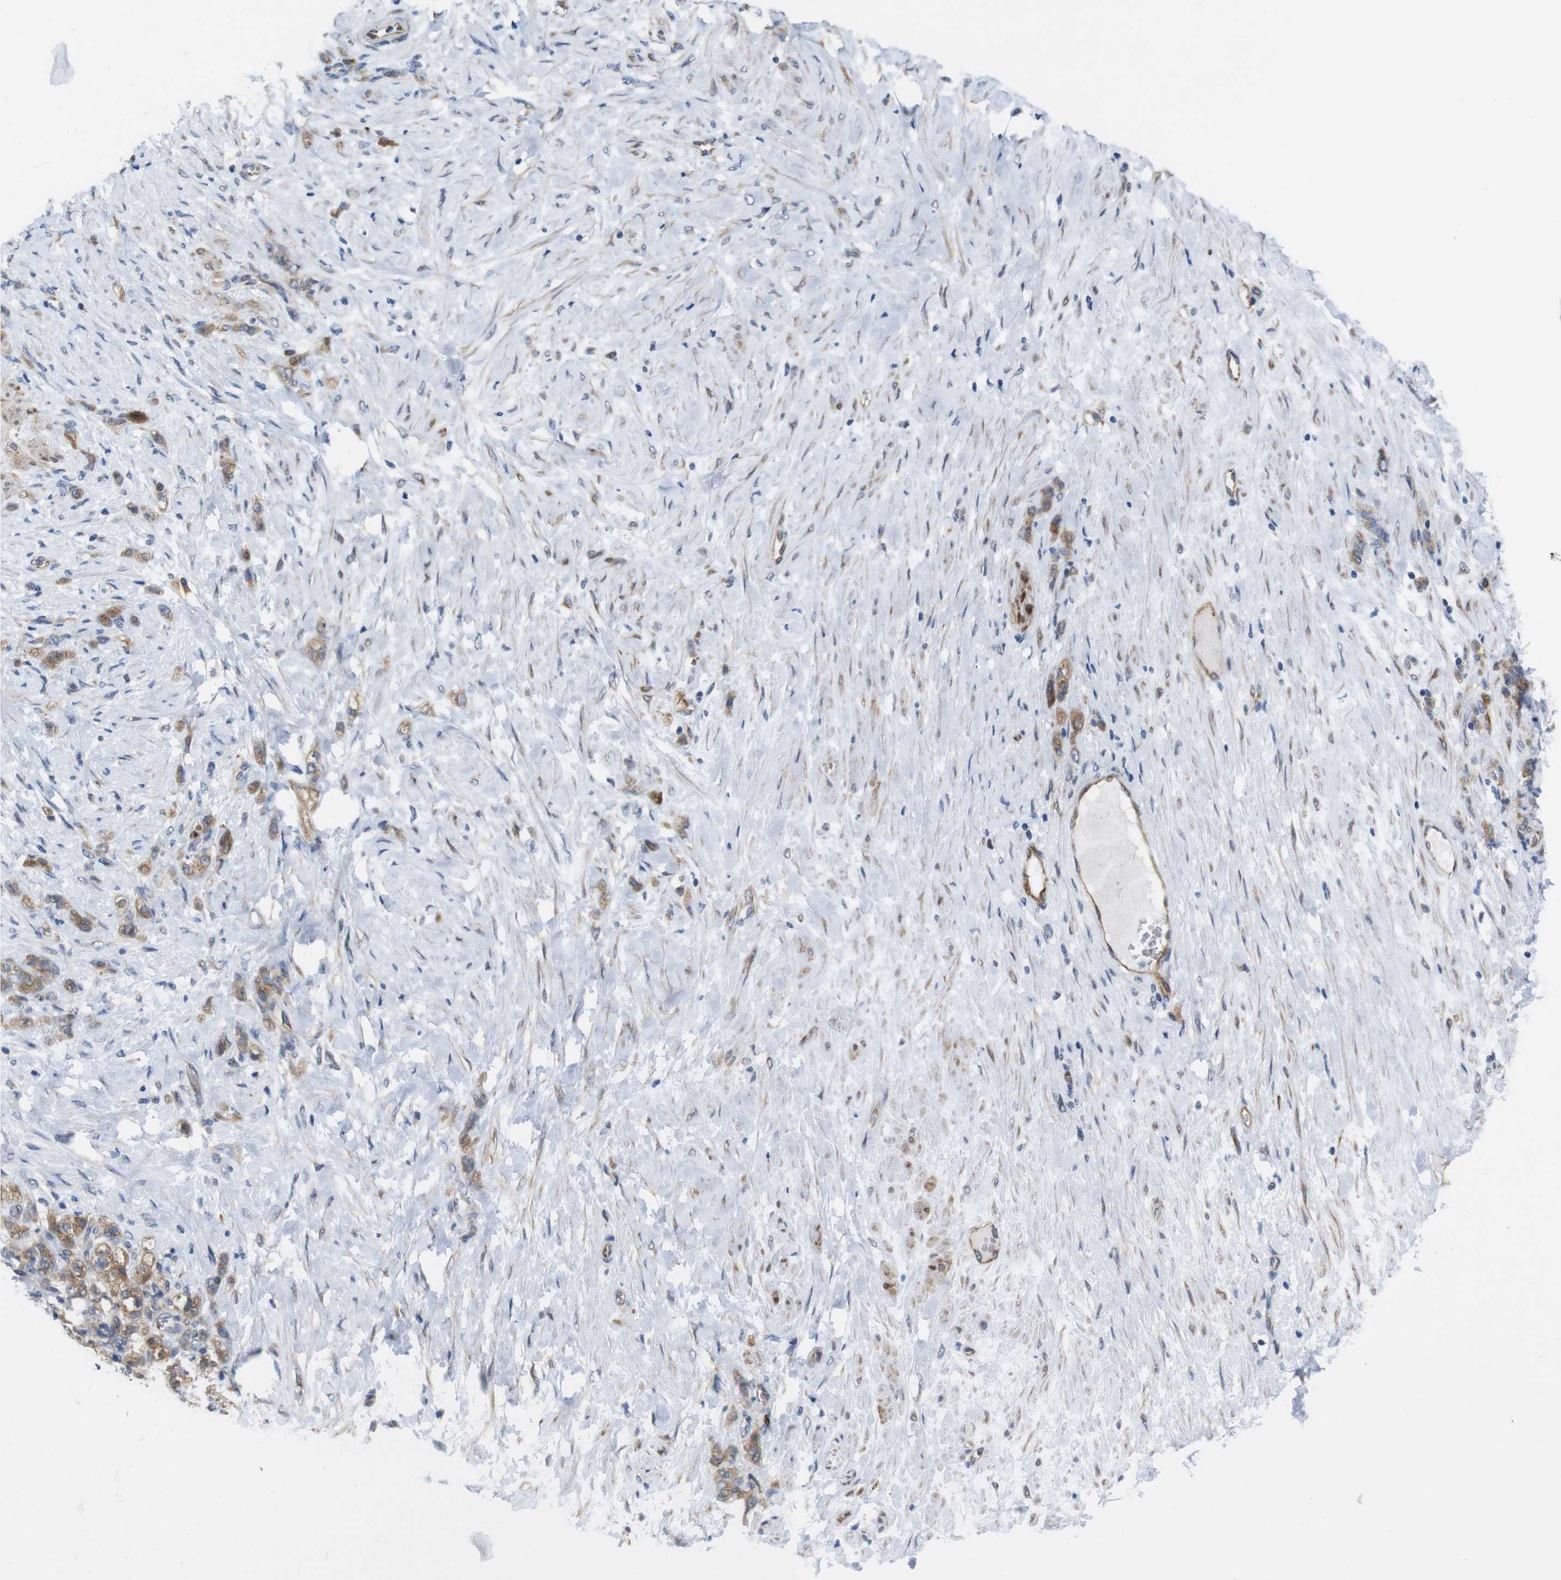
{"staining": {"intensity": "moderate", "quantity": ">75%", "location": "cytoplasmic/membranous"}, "tissue": "stomach cancer", "cell_type": "Tumor cells", "image_type": "cancer", "snomed": [{"axis": "morphology", "description": "Adenocarcinoma, NOS"}, {"axis": "topography", "description": "Stomach"}], "caption": "A high-resolution histopathology image shows immunohistochemistry (IHC) staining of stomach cancer (adenocarcinoma), which exhibits moderate cytoplasmic/membranous expression in about >75% of tumor cells.", "gene": "EFCAB14", "patient": {"sex": "male", "age": 82}}